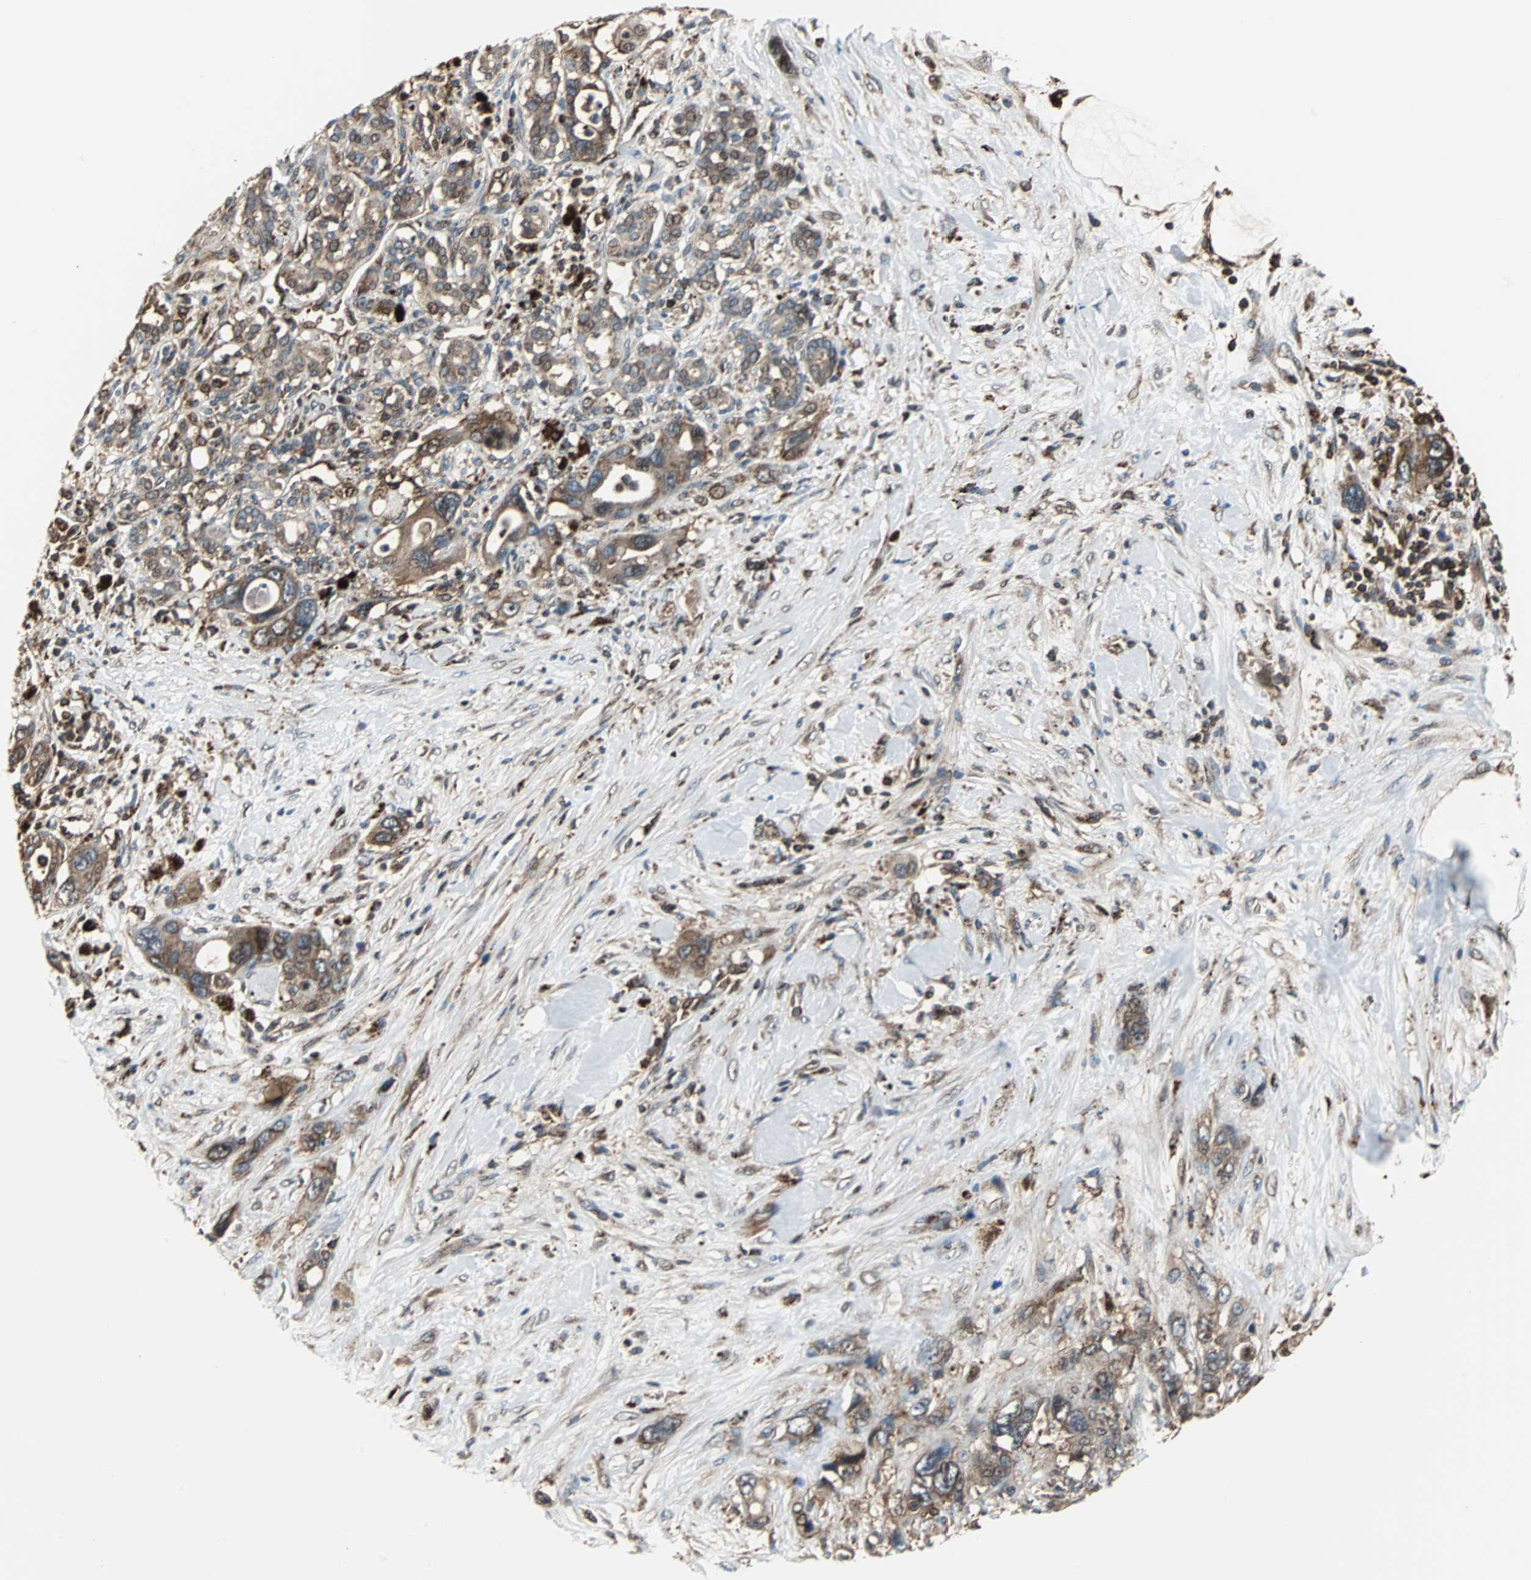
{"staining": {"intensity": "moderate", "quantity": ">75%", "location": "cytoplasmic/membranous"}, "tissue": "pancreatic cancer", "cell_type": "Tumor cells", "image_type": "cancer", "snomed": [{"axis": "morphology", "description": "Adenocarcinoma, NOS"}, {"axis": "topography", "description": "Pancreas"}], "caption": "Pancreatic cancer (adenocarcinoma) stained for a protein (brown) shows moderate cytoplasmic/membranous positive staining in approximately >75% of tumor cells.", "gene": "RELA", "patient": {"sex": "male", "age": 46}}